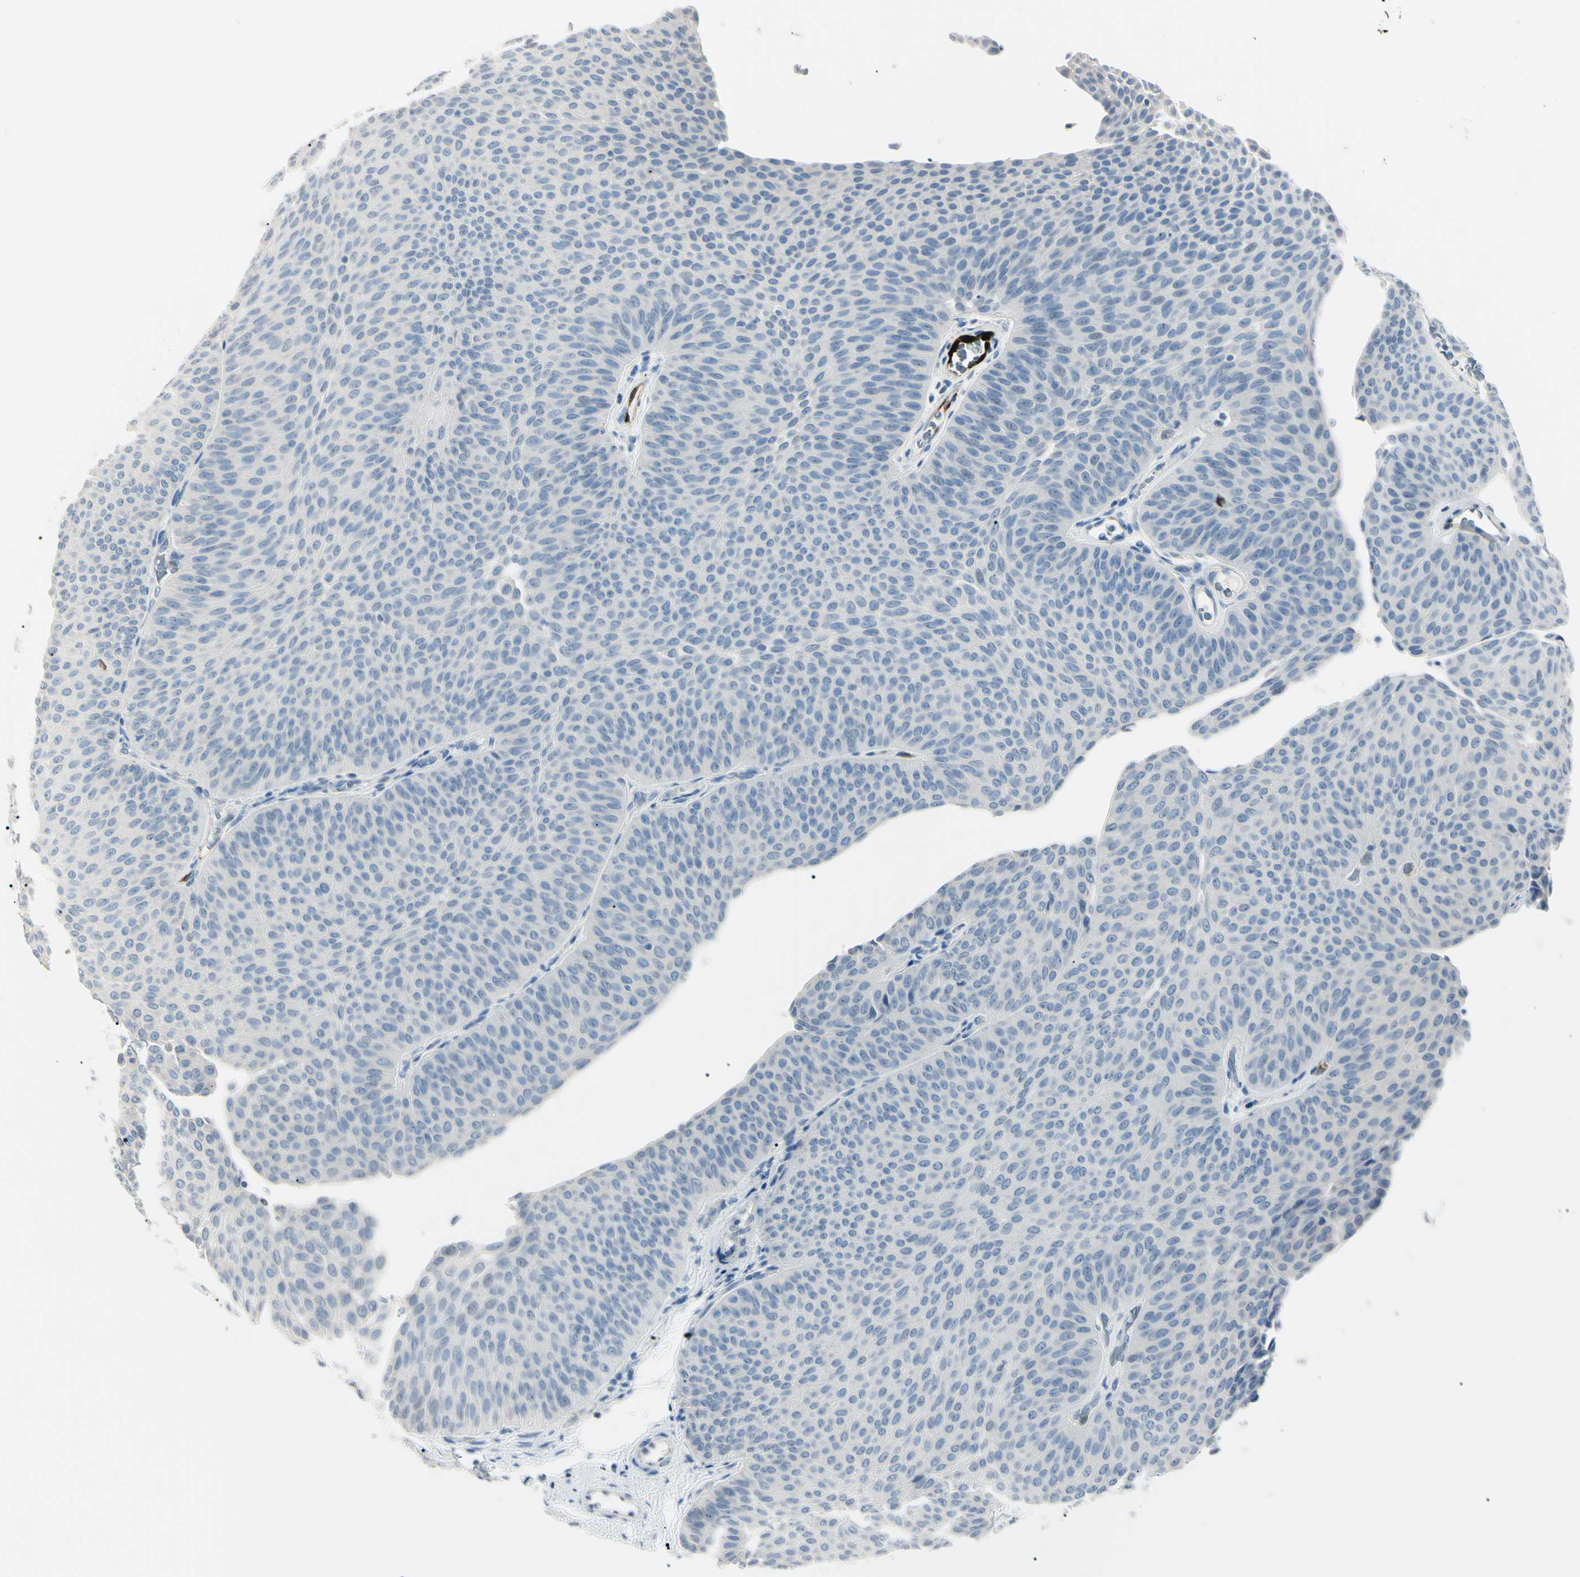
{"staining": {"intensity": "negative", "quantity": "none", "location": "none"}, "tissue": "urothelial cancer", "cell_type": "Tumor cells", "image_type": "cancer", "snomed": [{"axis": "morphology", "description": "Urothelial carcinoma, Low grade"}, {"axis": "topography", "description": "Urinary bladder"}], "caption": "Photomicrograph shows no protein positivity in tumor cells of urothelial cancer tissue.", "gene": "CA2", "patient": {"sex": "female", "age": 60}}